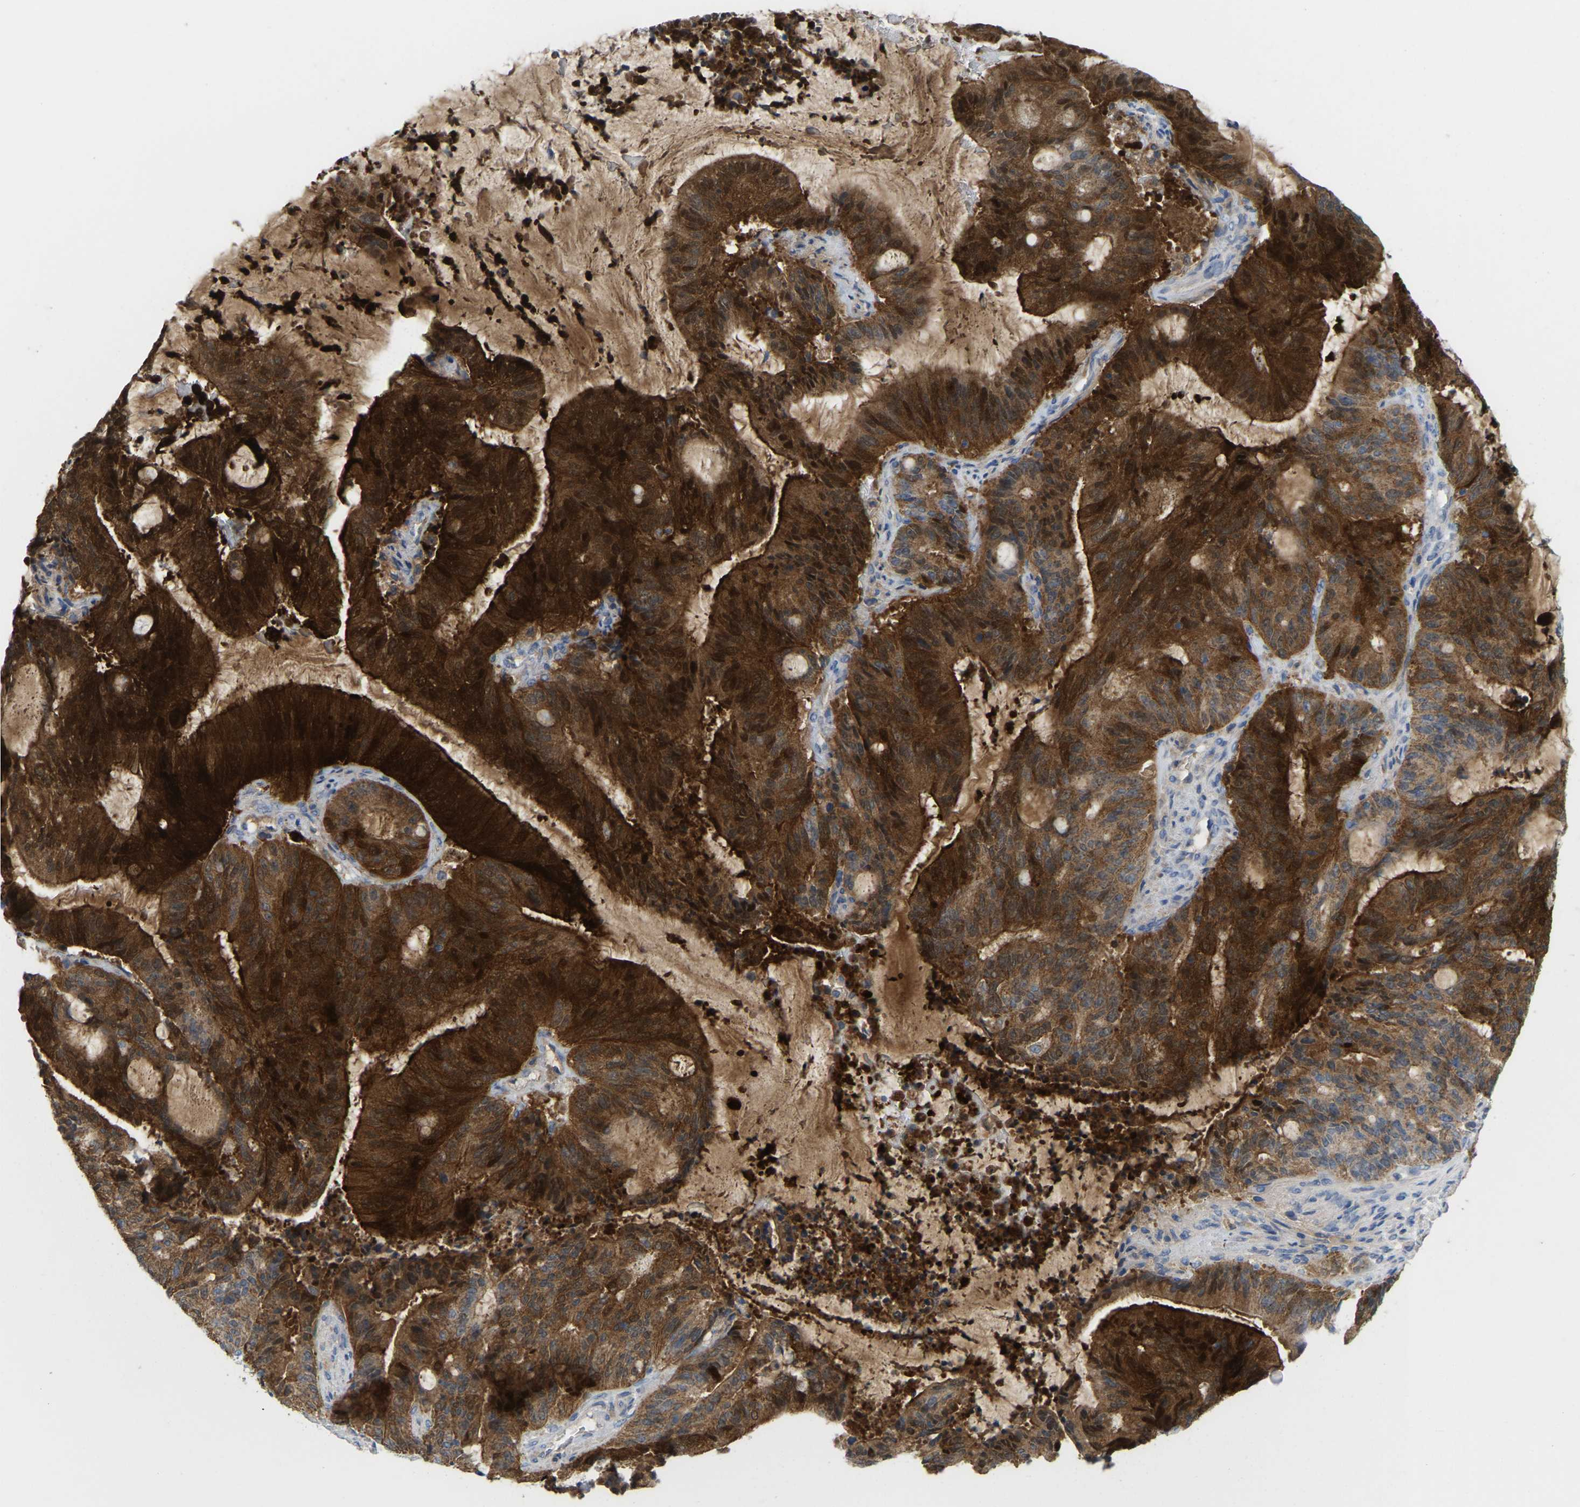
{"staining": {"intensity": "strong", "quantity": ">75%", "location": "cytoplasmic/membranous"}, "tissue": "liver cancer", "cell_type": "Tumor cells", "image_type": "cancer", "snomed": [{"axis": "morphology", "description": "Normal tissue, NOS"}, {"axis": "morphology", "description": "Cholangiocarcinoma"}, {"axis": "topography", "description": "Liver"}, {"axis": "topography", "description": "Peripheral nerve tissue"}], "caption": "Immunohistochemistry (DAB (3,3'-diaminobenzidine)) staining of human liver cancer (cholangiocarcinoma) reveals strong cytoplasmic/membranous protein staining in approximately >75% of tumor cells.", "gene": "SERPINB5", "patient": {"sex": "female", "age": 73}}